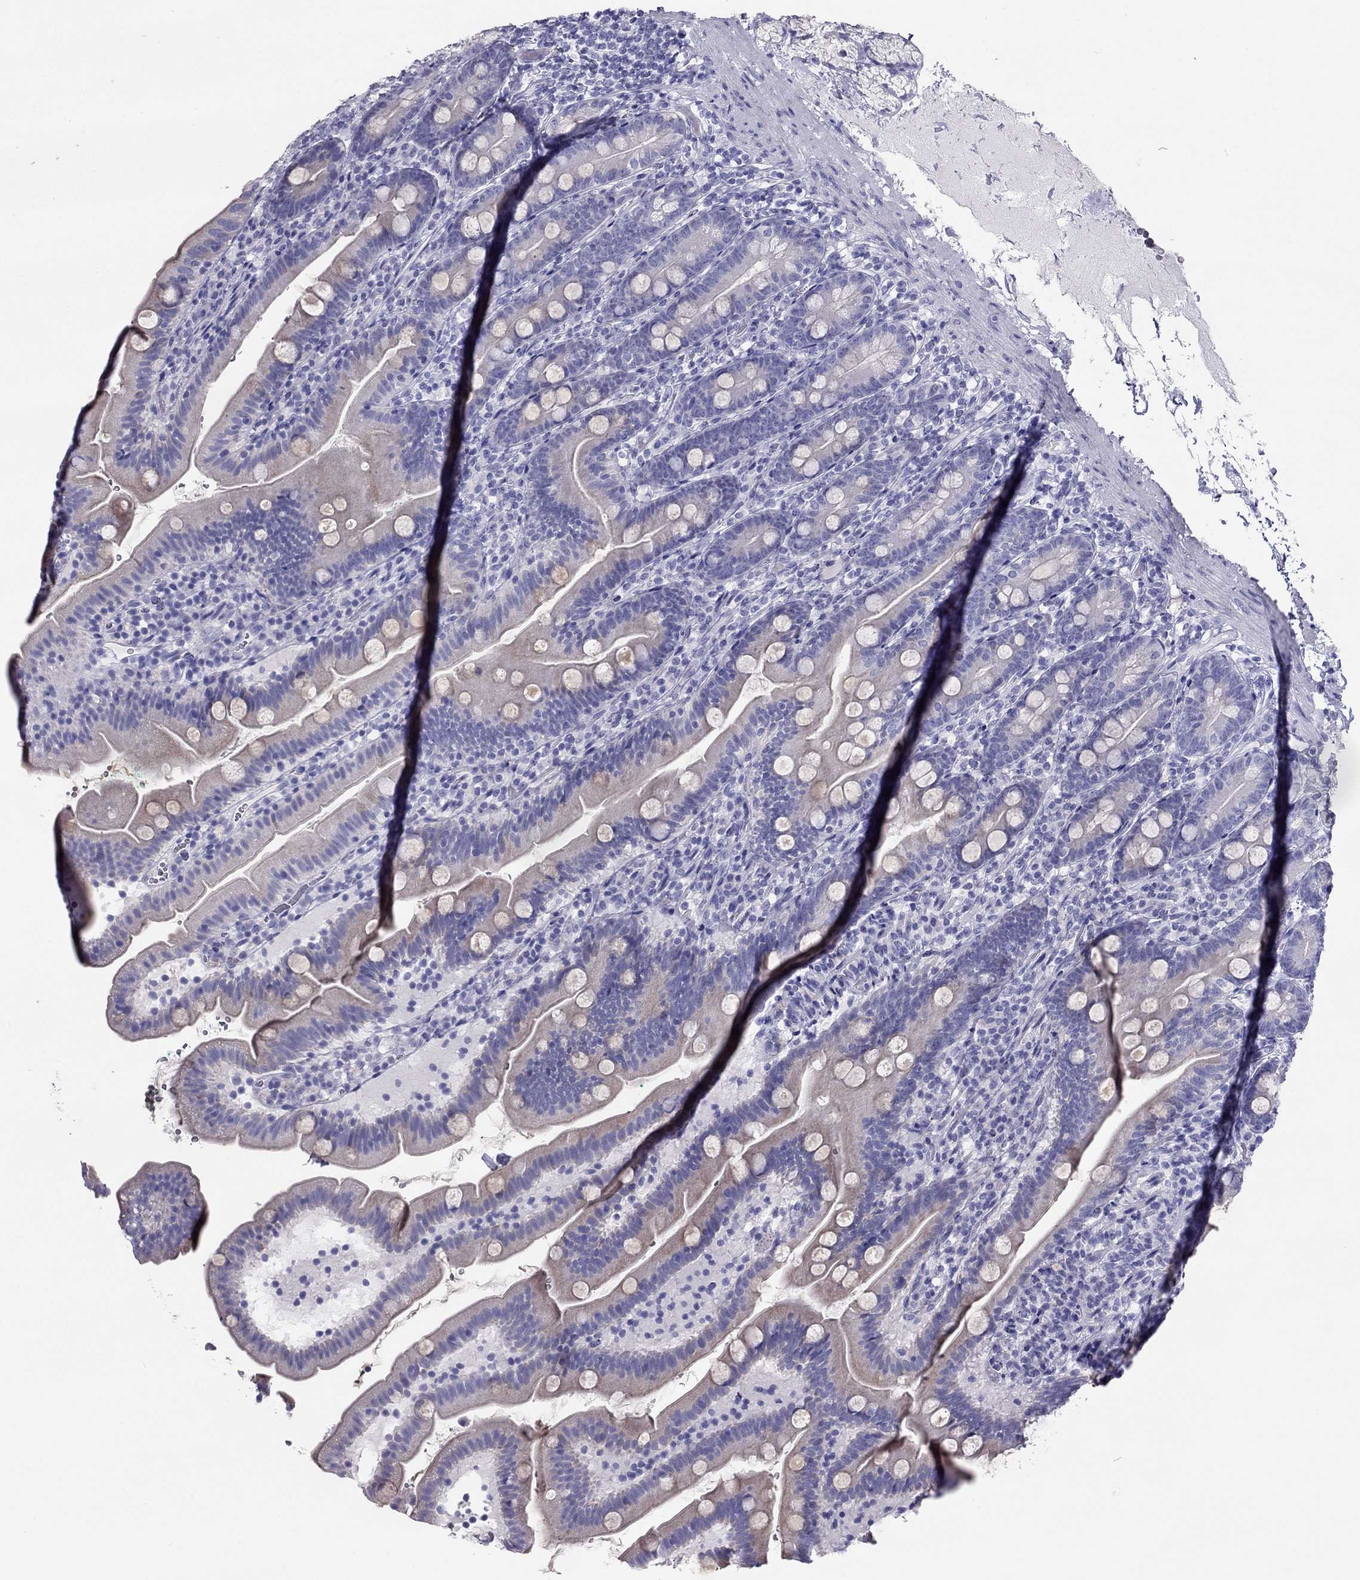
{"staining": {"intensity": "negative", "quantity": "none", "location": "none"}, "tissue": "duodenum", "cell_type": "Glandular cells", "image_type": "normal", "snomed": [{"axis": "morphology", "description": "Normal tissue, NOS"}, {"axis": "topography", "description": "Duodenum"}], "caption": "DAB (3,3'-diaminobenzidine) immunohistochemical staining of normal duodenum displays no significant positivity in glandular cells. (DAB (3,3'-diaminobenzidine) IHC visualized using brightfield microscopy, high magnification).", "gene": "MAEL", "patient": {"sex": "female", "age": 67}}